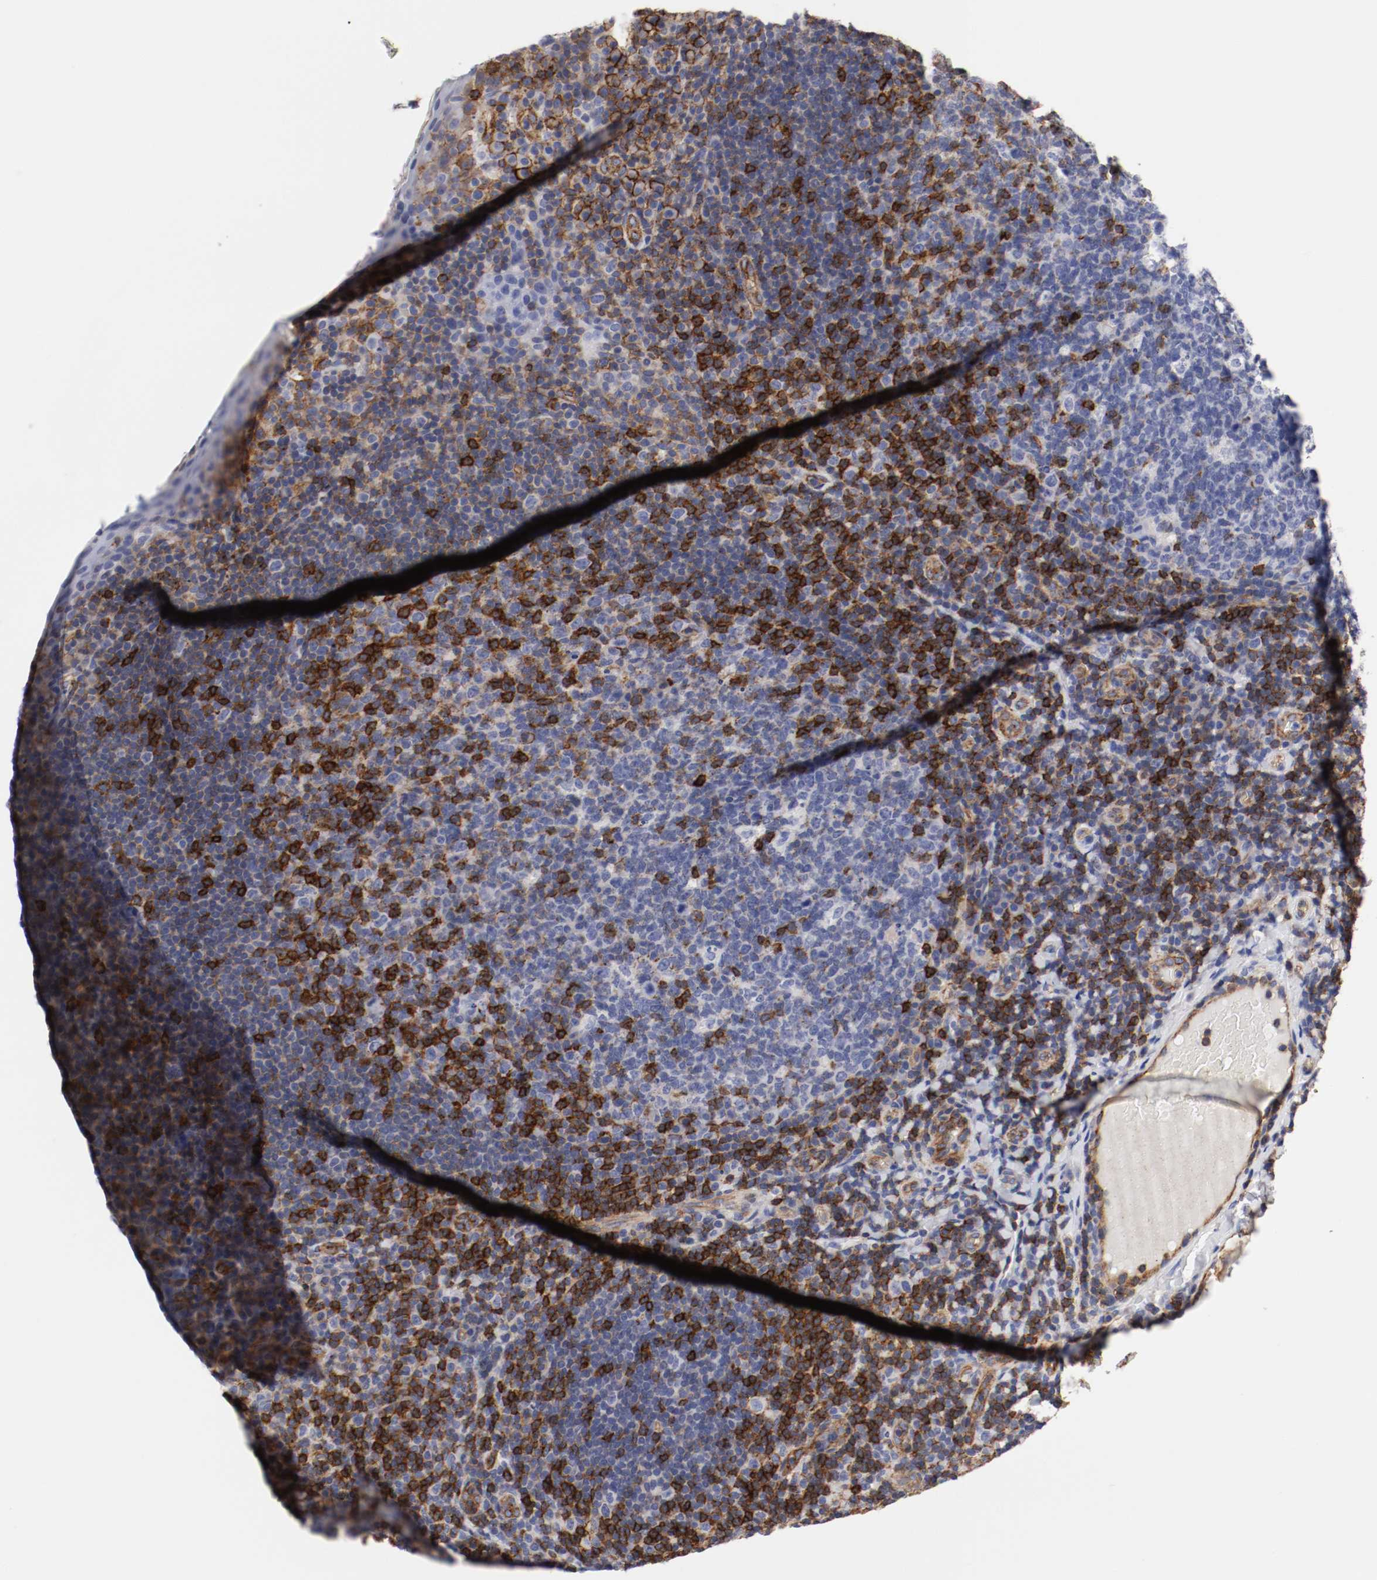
{"staining": {"intensity": "strong", "quantity": "<25%", "location": "none"}, "tissue": "tonsil", "cell_type": "Germinal center cells", "image_type": "normal", "snomed": [{"axis": "morphology", "description": "Normal tissue, NOS"}, {"axis": "topography", "description": "Tonsil"}], "caption": "Strong None protein staining is seen in approximately <25% of germinal center cells in tonsil. The protein of interest is stained brown, and the nuclei are stained in blue (DAB (3,3'-diaminobenzidine) IHC with brightfield microscopy, high magnification).", "gene": "IFITM1", "patient": {"sex": "male", "age": 17}}